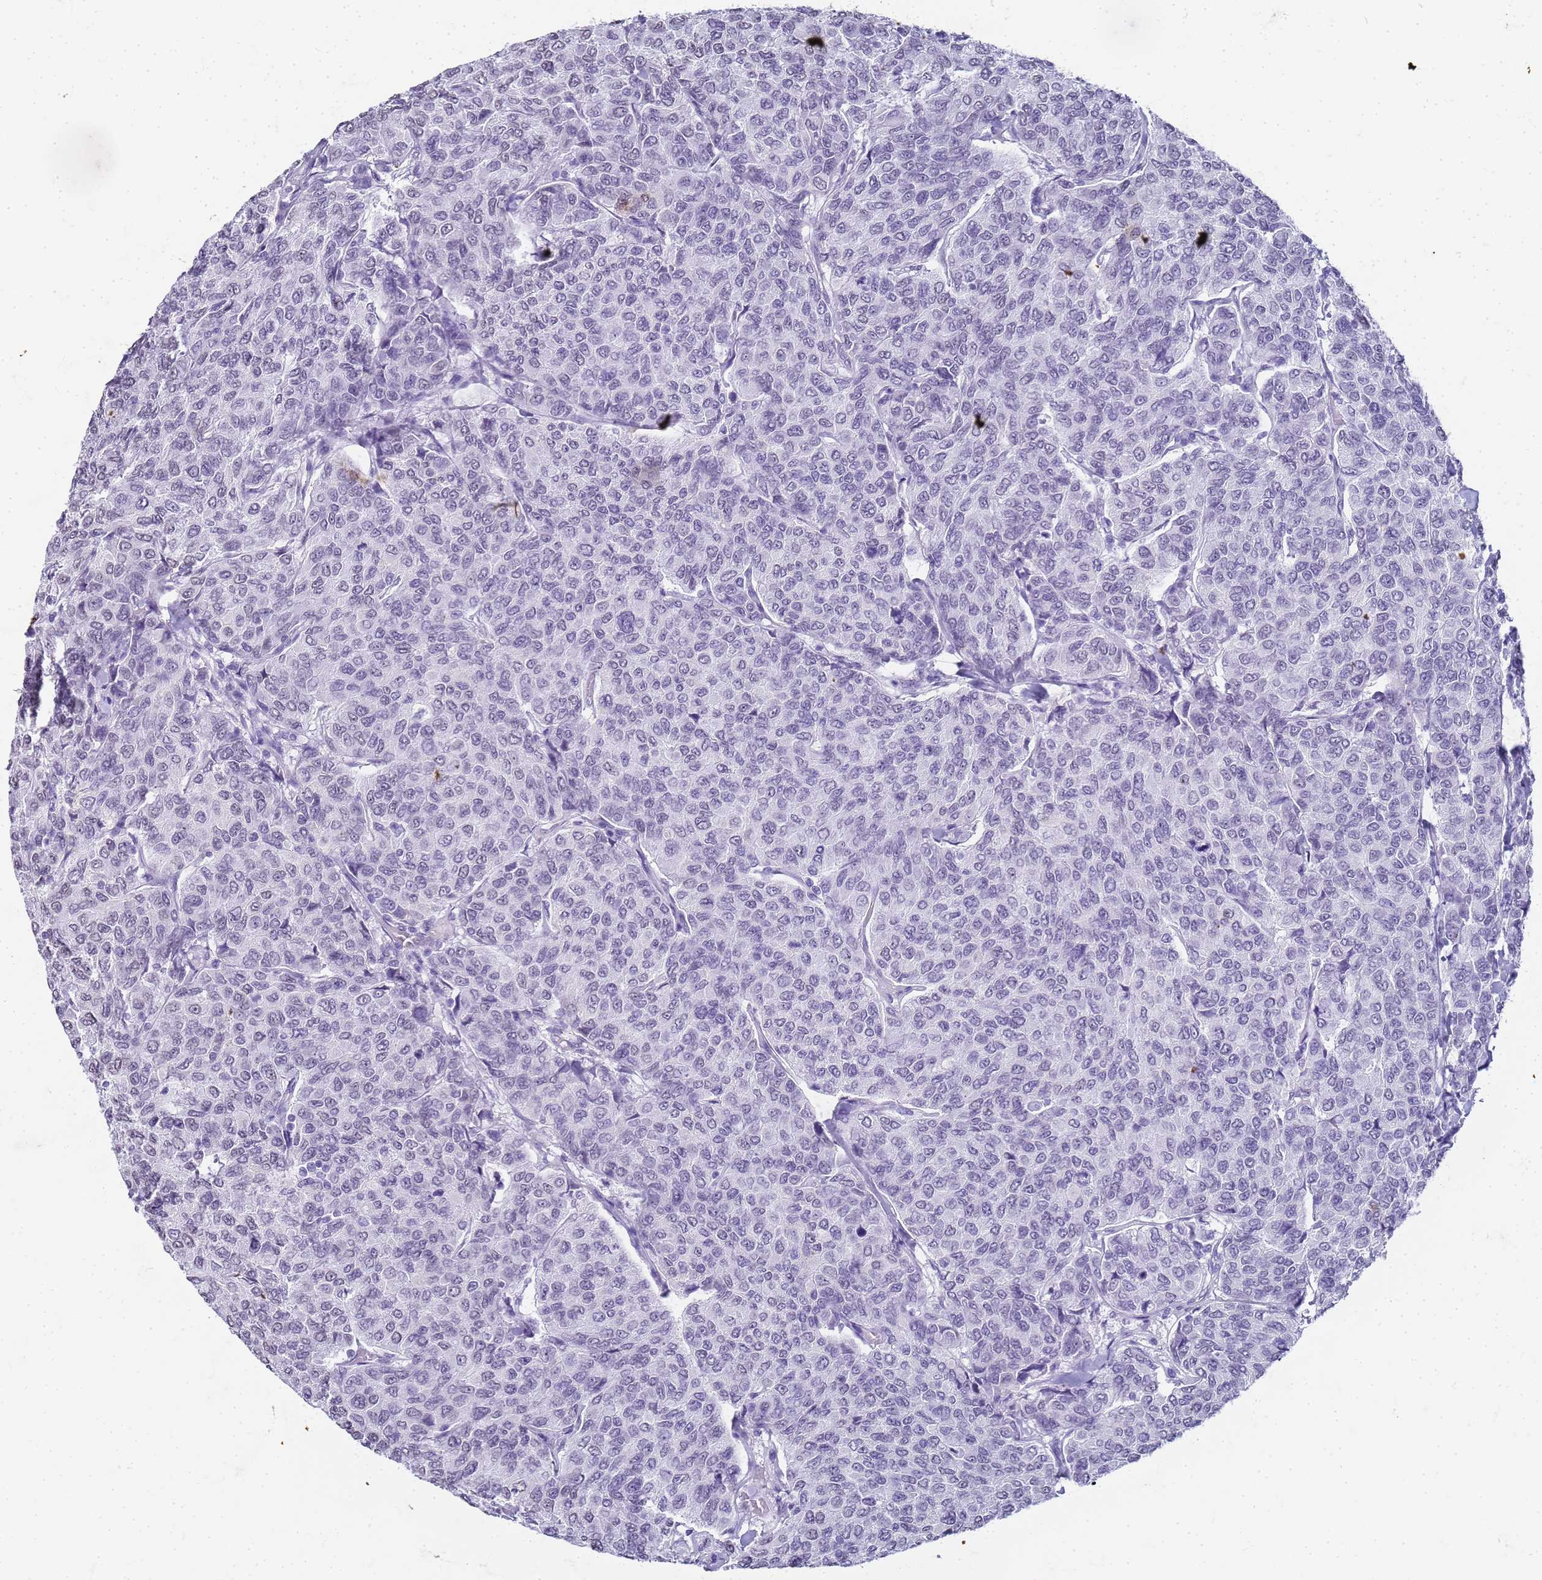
{"staining": {"intensity": "negative", "quantity": "none", "location": "none"}, "tissue": "breast cancer", "cell_type": "Tumor cells", "image_type": "cancer", "snomed": [{"axis": "morphology", "description": "Duct carcinoma"}, {"axis": "topography", "description": "Breast"}], "caption": "IHC photomicrograph of neoplastic tissue: human breast cancer stained with DAB (3,3'-diaminobenzidine) reveals no significant protein staining in tumor cells.", "gene": "SLC7A9", "patient": {"sex": "female", "age": 55}}